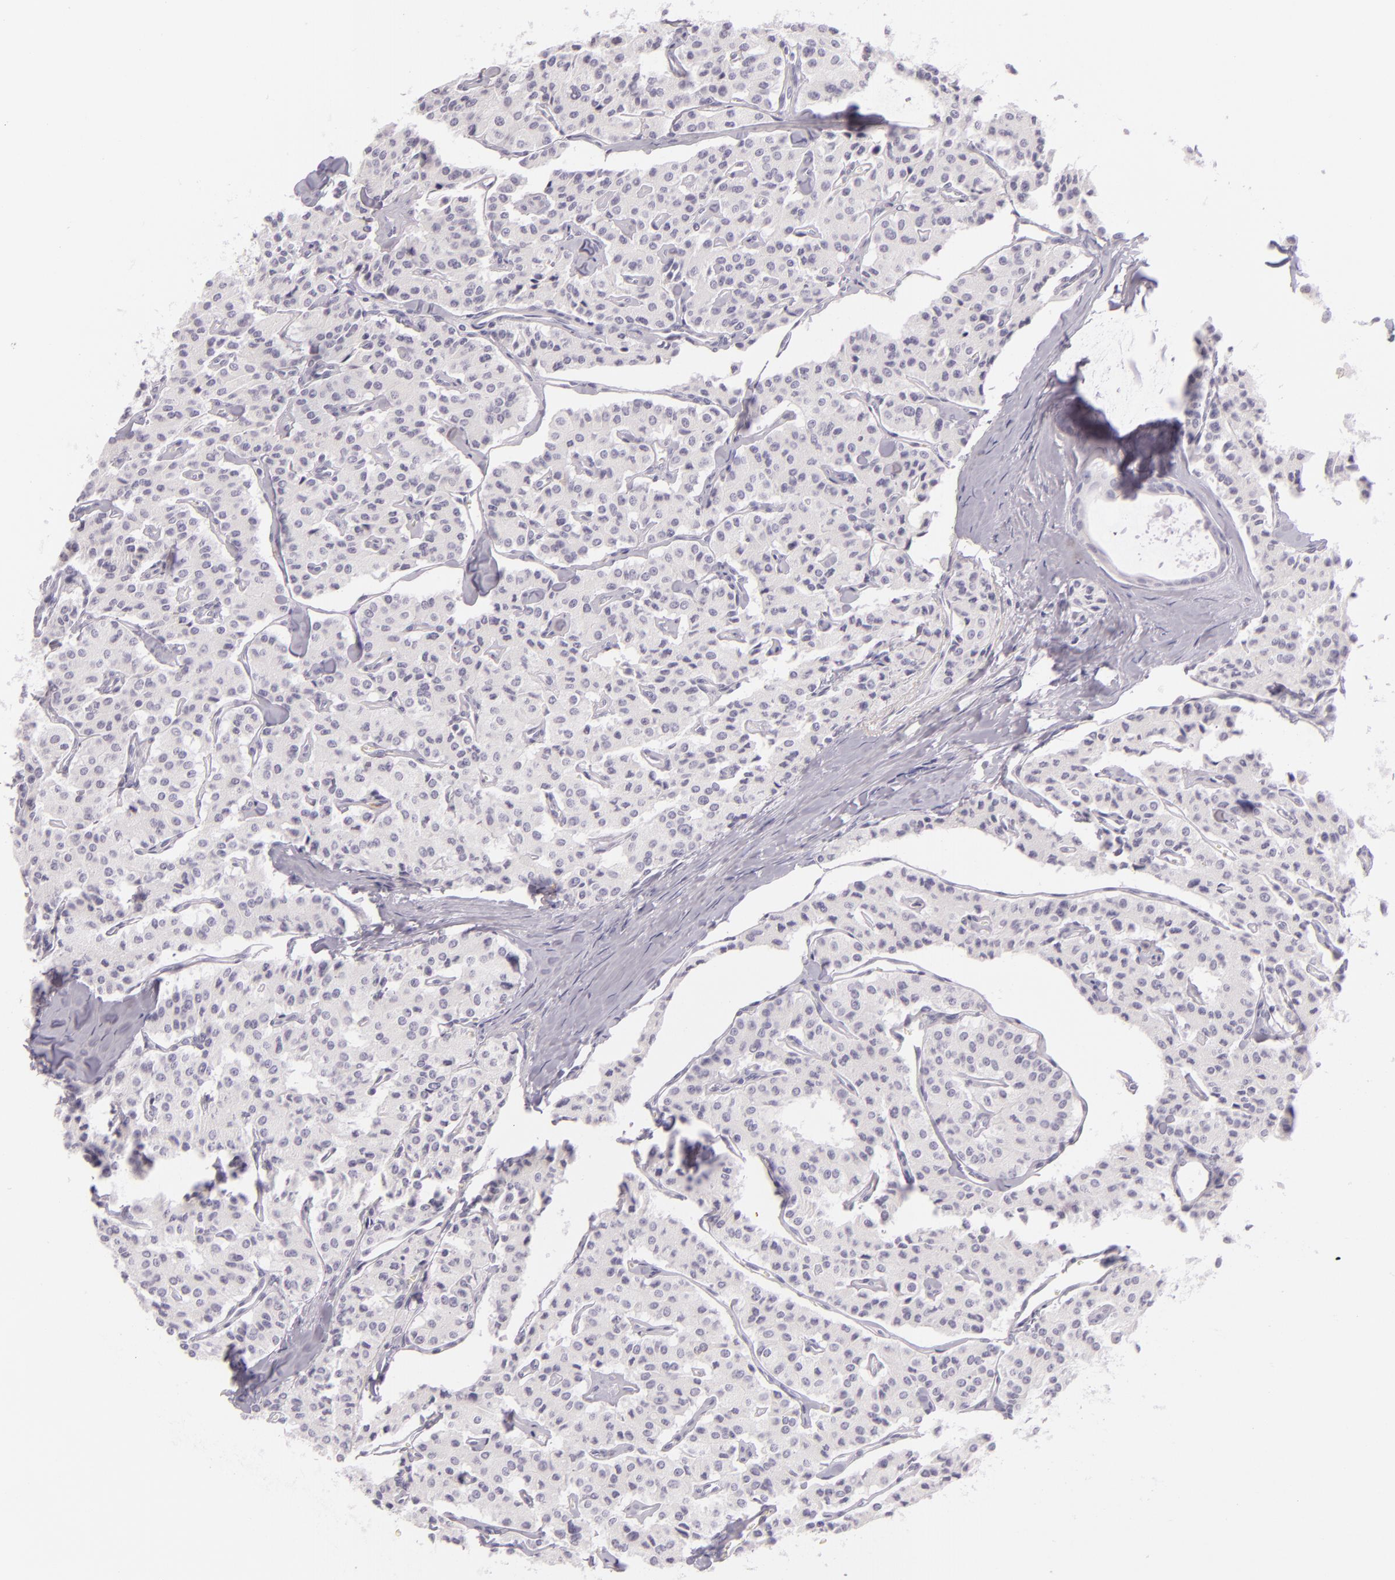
{"staining": {"intensity": "negative", "quantity": "none", "location": "none"}, "tissue": "carcinoid", "cell_type": "Tumor cells", "image_type": "cancer", "snomed": [{"axis": "morphology", "description": "Carcinoid, malignant, NOS"}, {"axis": "topography", "description": "Bronchus"}], "caption": "Micrograph shows no significant protein positivity in tumor cells of carcinoid (malignant). (Stains: DAB IHC with hematoxylin counter stain, Microscopy: brightfield microscopy at high magnification).", "gene": "CBS", "patient": {"sex": "male", "age": 55}}